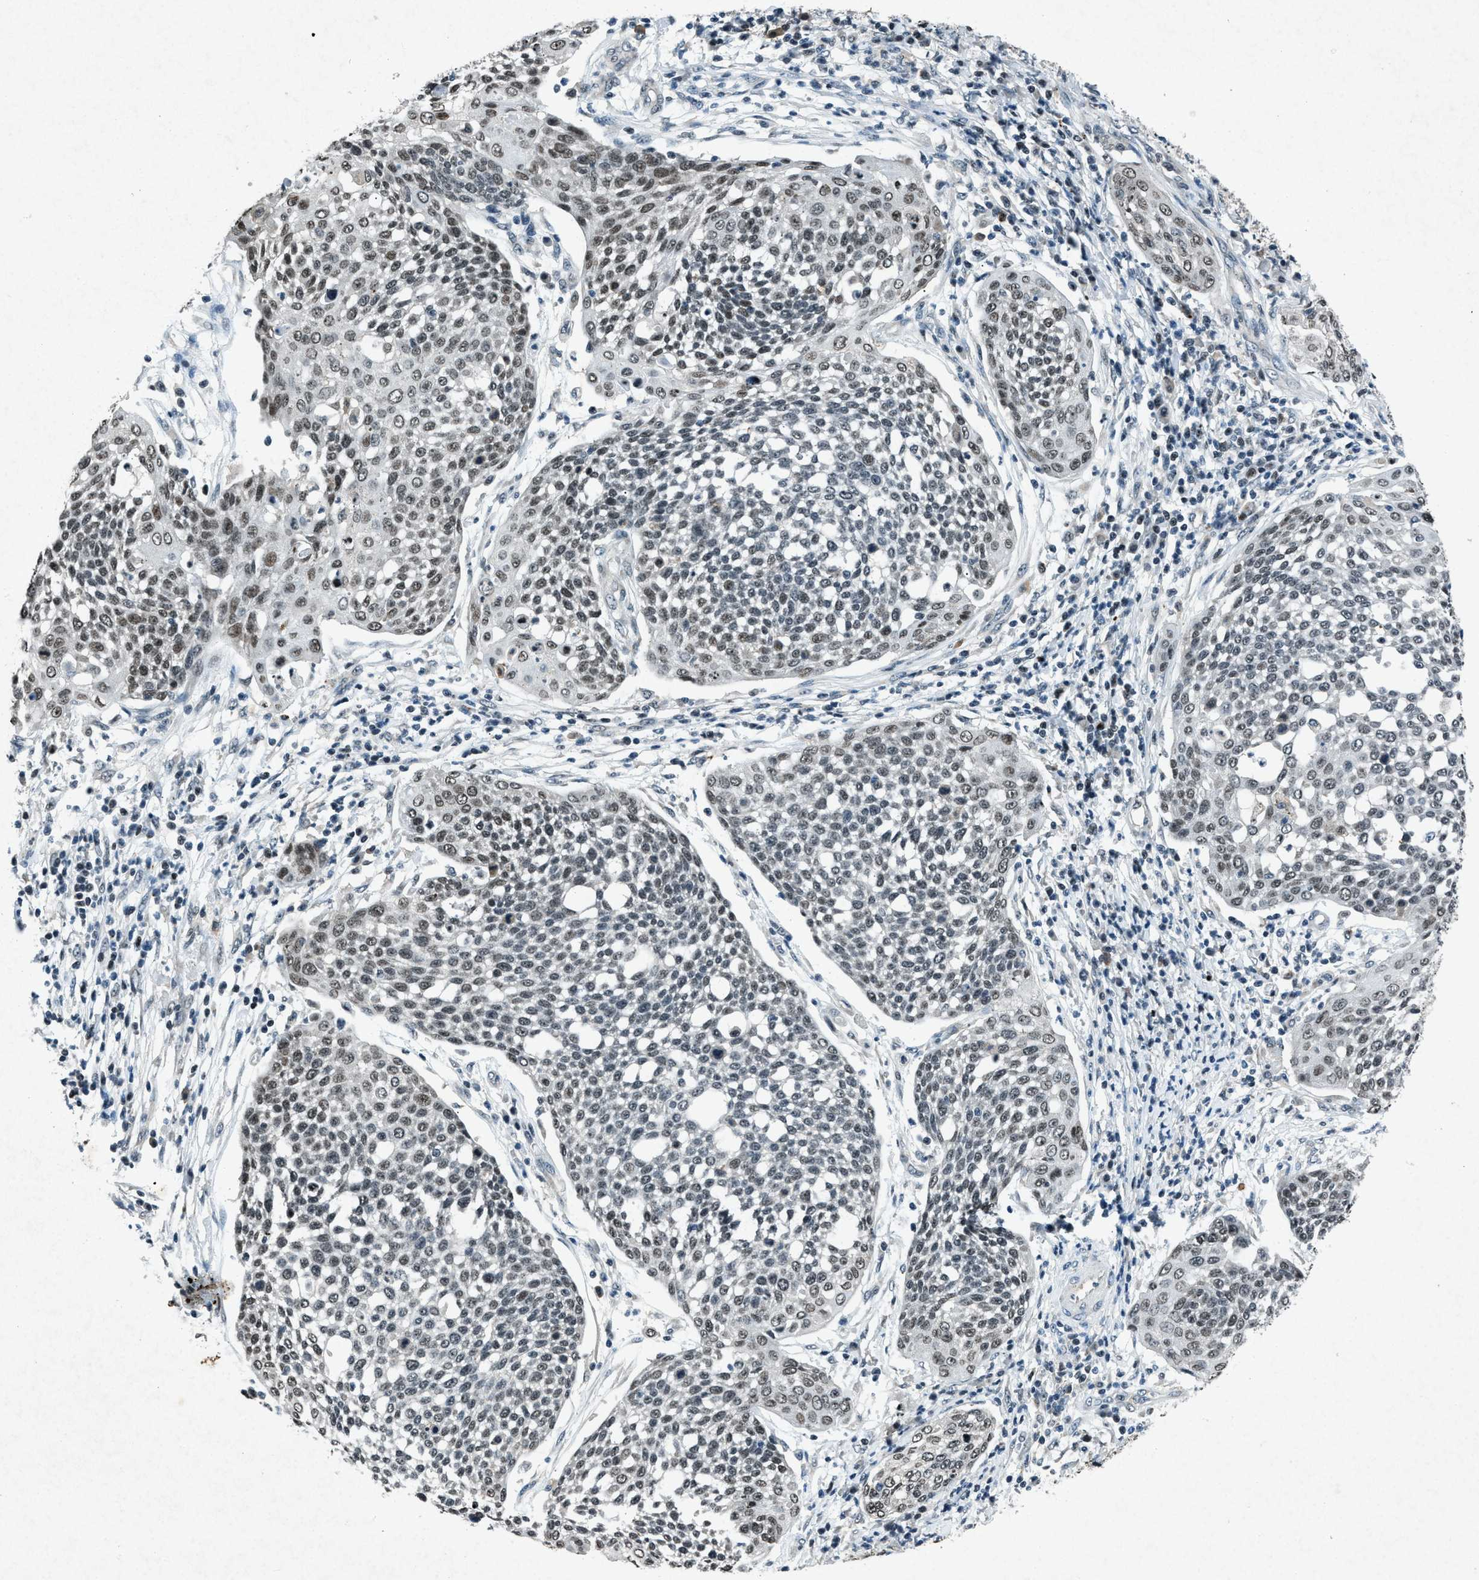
{"staining": {"intensity": "moderate", "quantity": "25%-75%", "location": "nuclear"}, "tissue": "cervical cancer", "cell_type": "Tumor cells", "image_type": "cancer", "snomed": [{"axis": "morphology", "description": "Squamous cell carcinoma, NOS"}, {"axis": "topography", "description": "Cervix"}], "caption": "Moderate nuclear protein staining is seen in about 25%-75% of tumor cells in squamous cell carcinoma (cervical).", "gene": "ADCY1", "patient": {"sex": "female", "age": 34}}